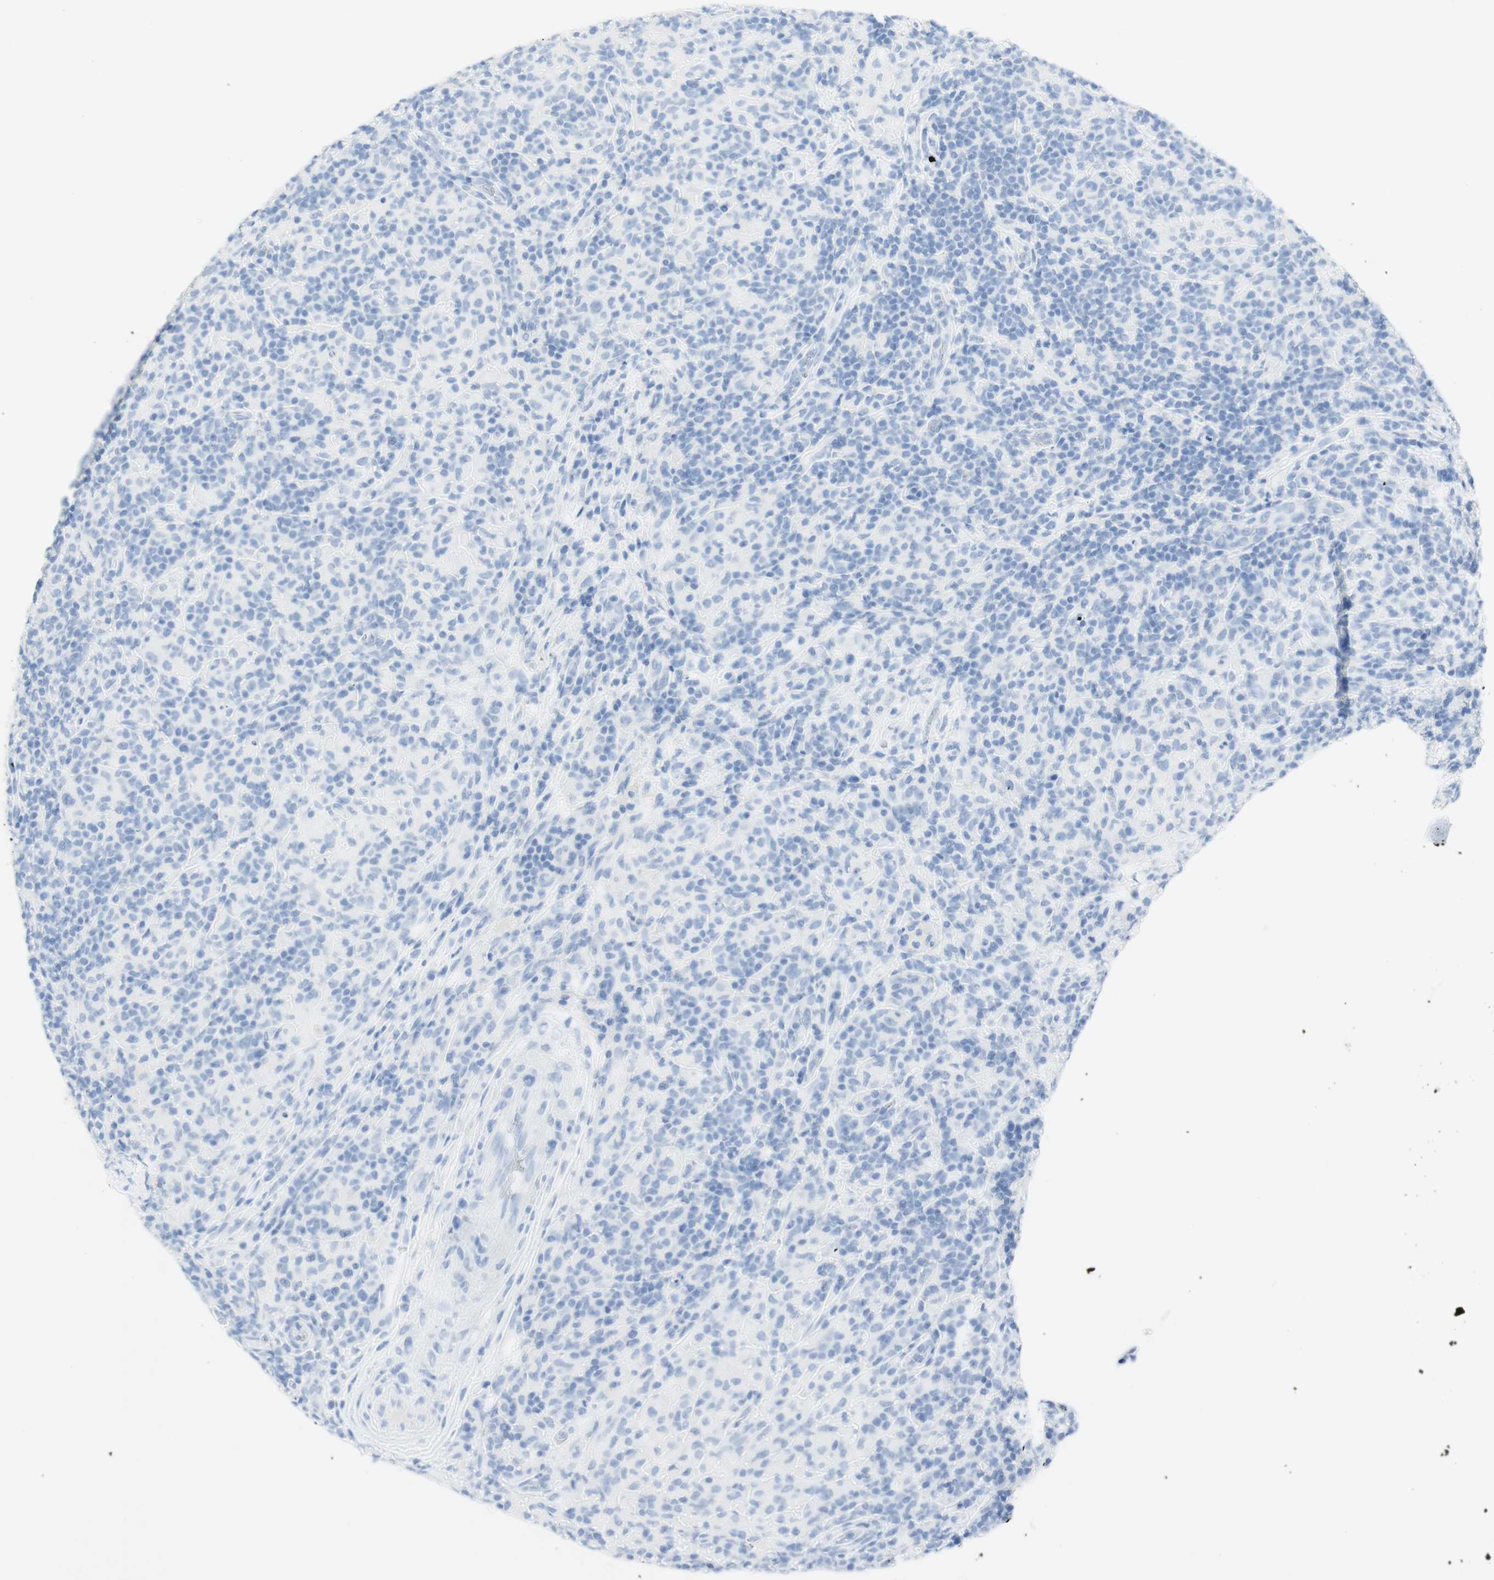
{"staining": {"intensity": "negative", "quantity": "none", "location": "none"}, "tissue": "lymphoma", "cell_type": "Tumor cells", "image_type": "cancer", "snomed": [{"axis": "morphology", "description": "Hodgkin's disease, NOS"}, {"axis": "topography", "description": "Lymph node"}], "caption": "Immunohistochemistry (IHC) histopathology image of neoplastic tissue: lymphoma stained with DAB (3,3'-diaminobenzidine) demonstrates no significant protein expression in tumor cells.", "gene": "TPO", "patient": {"sex": "male", "age": 70}}